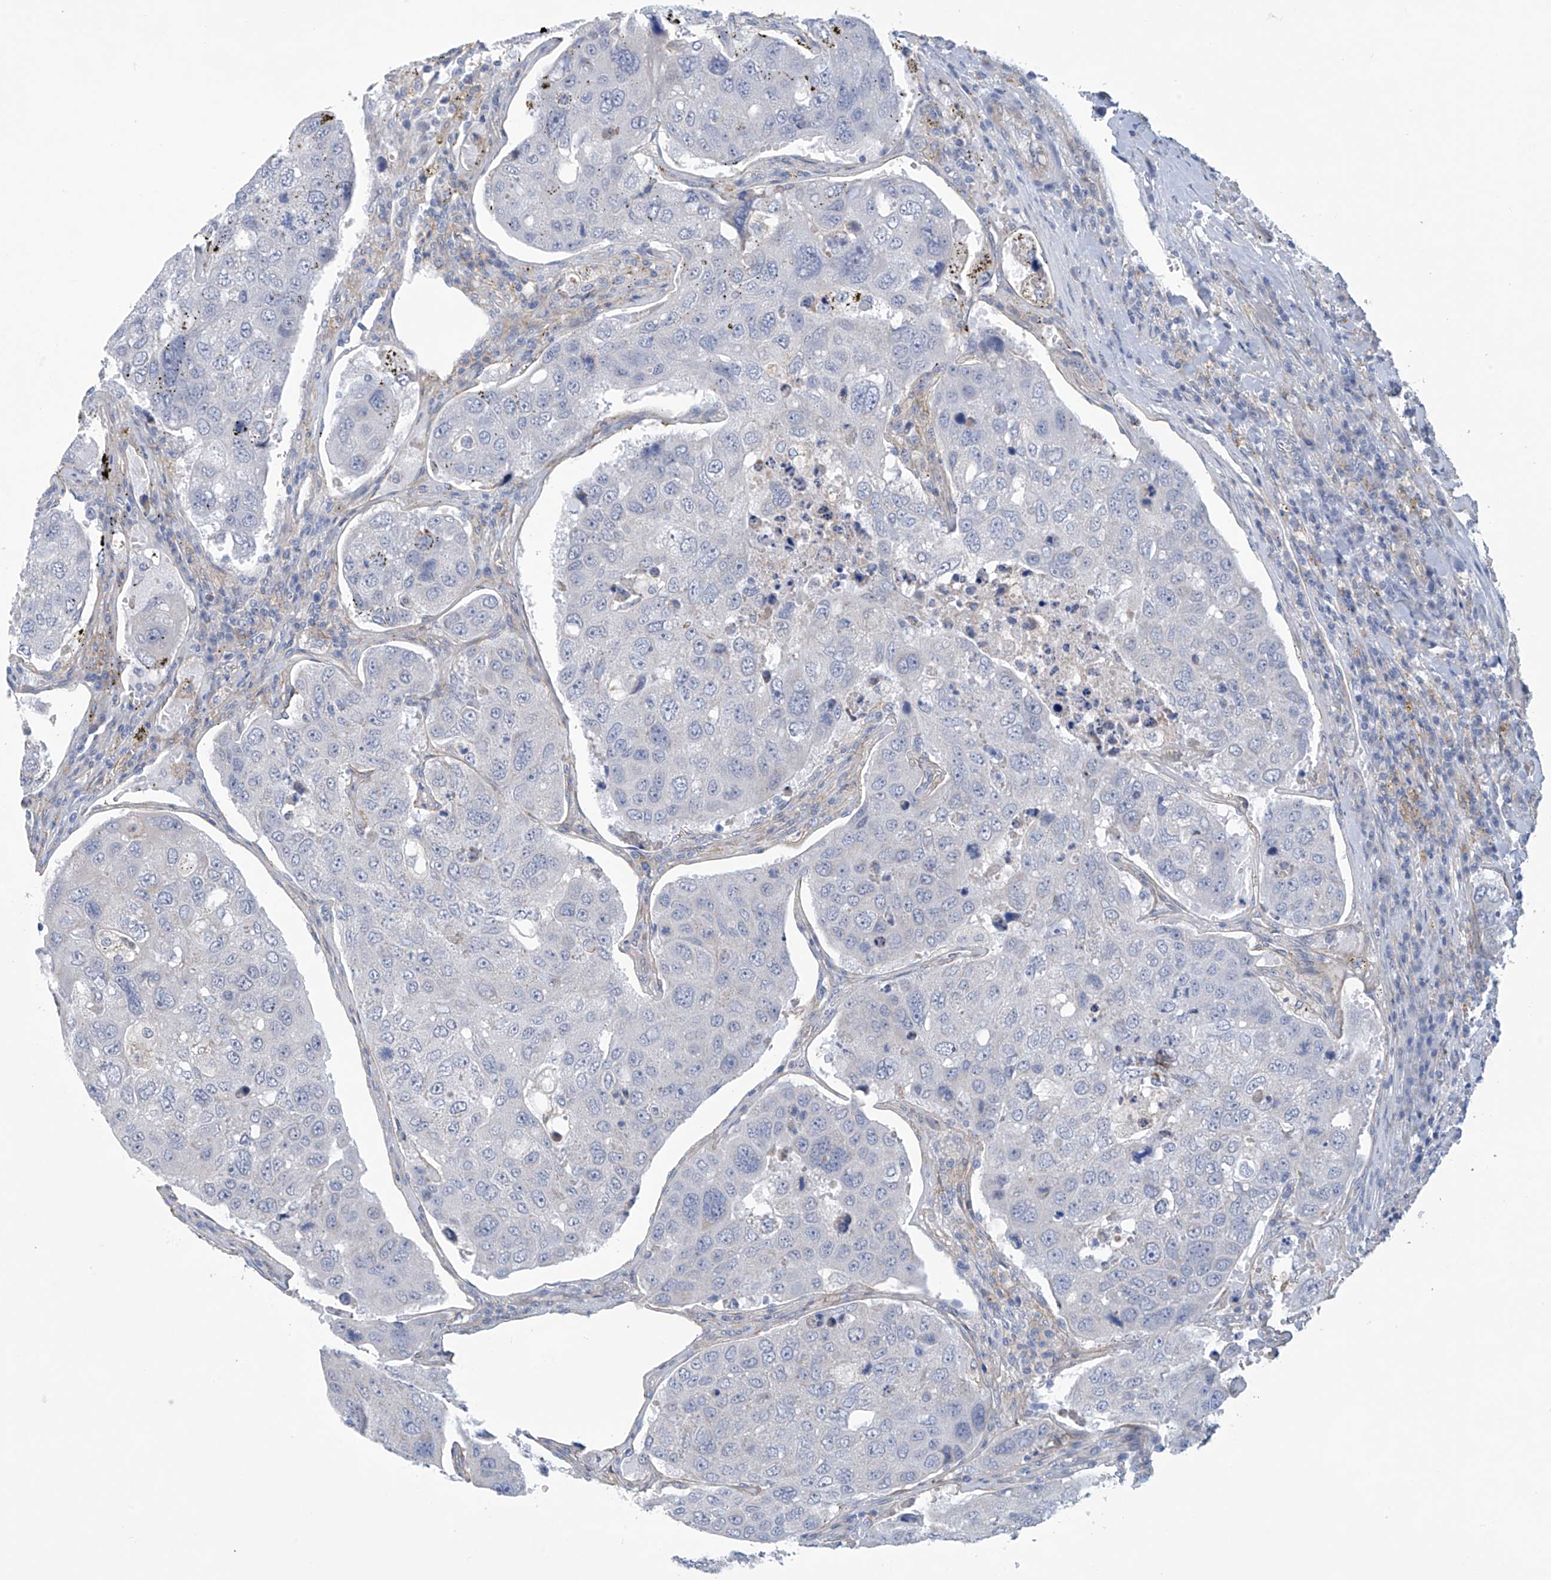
{"staining": {"intensity": "negative", "quantity": "none", "location": "none"}, "tissue": "urothelial cancer", "cell_type": "Tumor cells", "image_type": "cancer", "snomed": [{"axis": "morphology", "description": "Urothelial carcinoma, High grade"}, {"axis": "topography", "description": "Lymph node"}, {"axis": "topography", "description": "Urinary bladder"}], "caption": "A high-resolution histopathology image shows immunohistochemistry staining of urothelial carcinoma (high-grade), which demonstrates no significant positivity in tumor cells.", "gene": "ABHD13", "patient": {"sex": "male", "age": 51}}